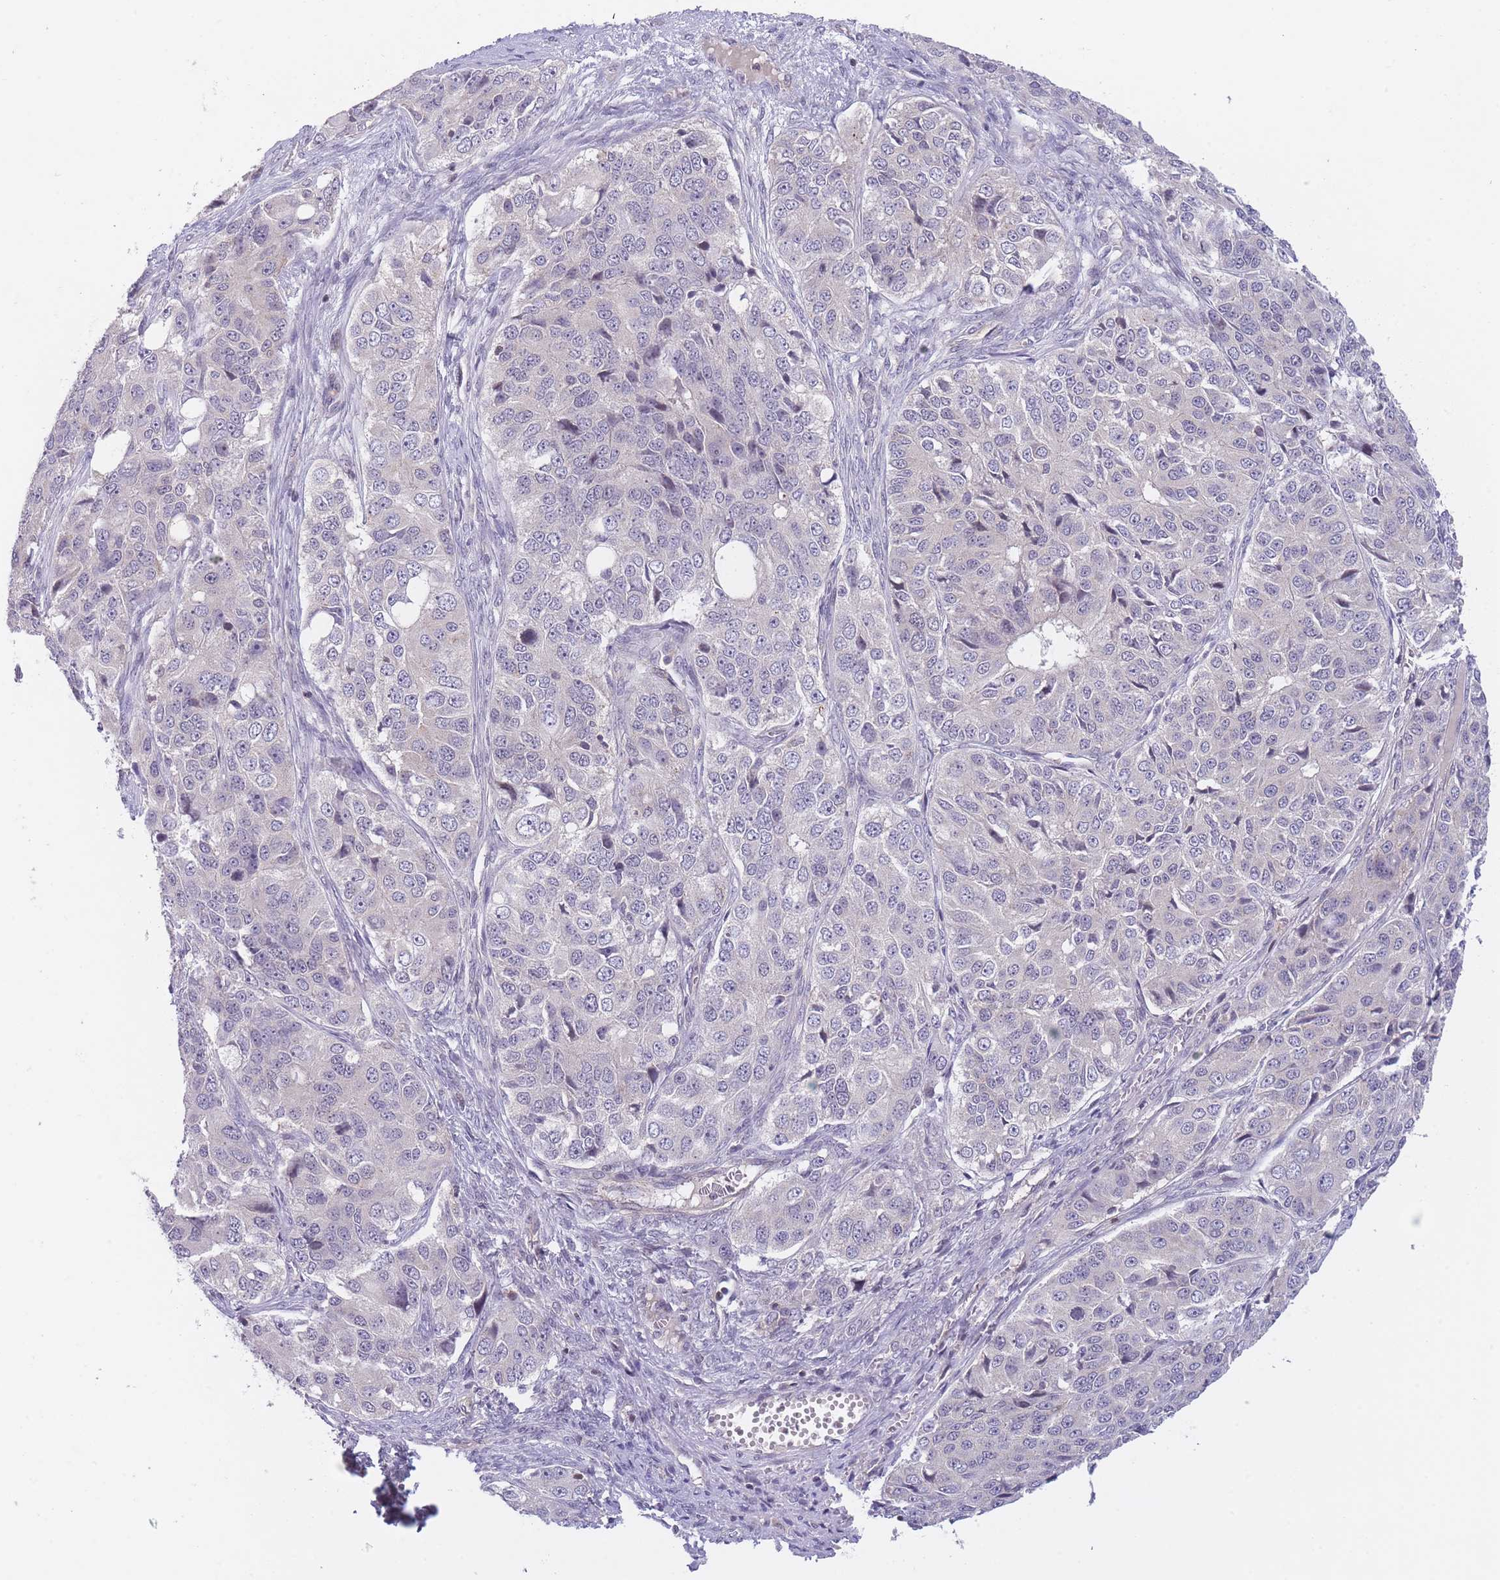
{"staining": {"intensity": "negative", "quantity": "none", "location": "none"}, "tissue": "ovarian cancer", "cell_type": "Tumor cells", "image_type": "cancer", "snomed": [{"axis": "morphology", "description": "Carcinoma, endometroid"}, {"axis": "topography", "description": "Ovary"}], "caption": "Histopathology image shows no significant protein positivity in tumor cells of ovarian cancer.", "gene": "SLC35F5", "patient": {"sex": "female", "age": 51}}